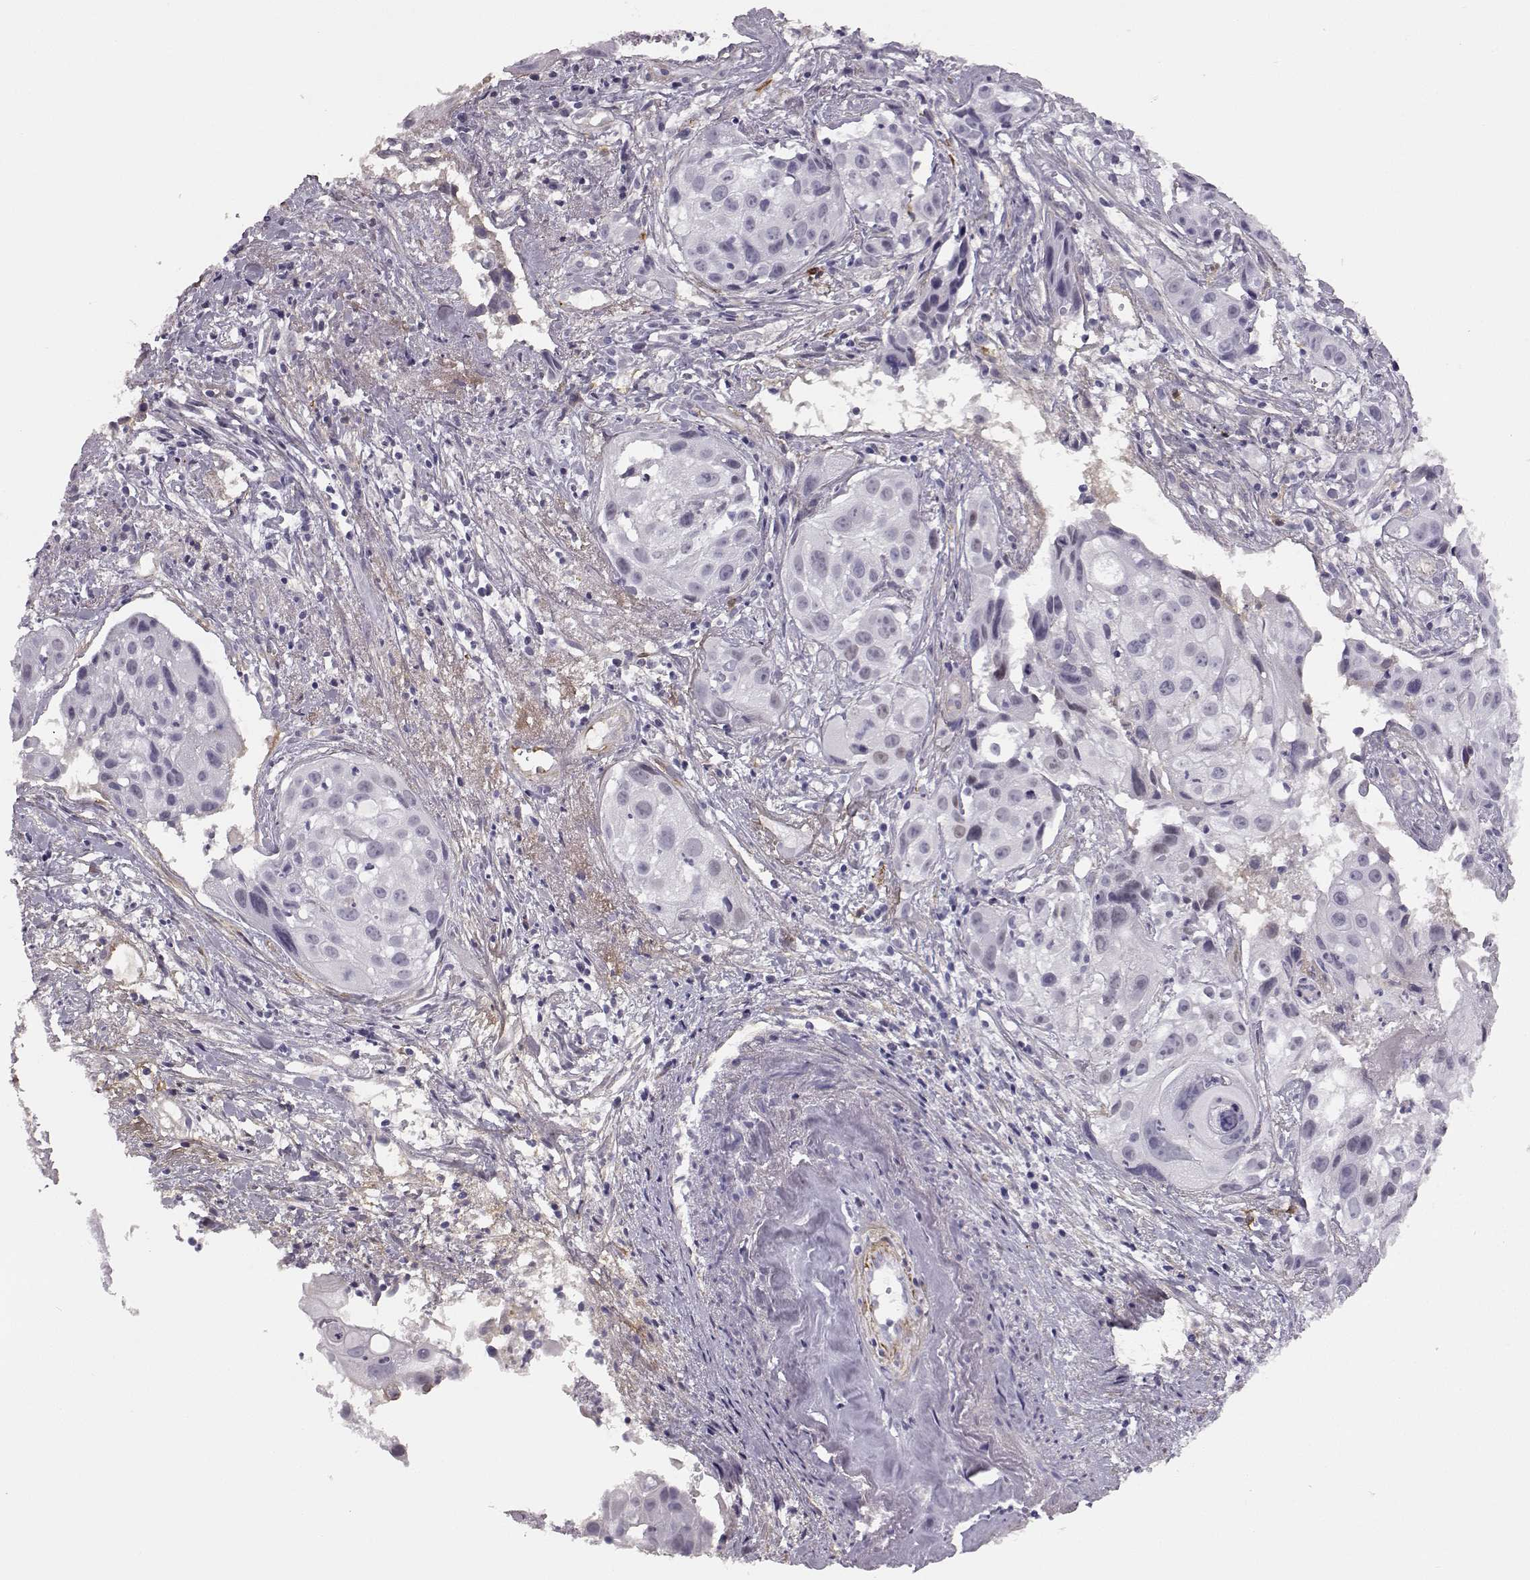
{"staining": {"intensity": "negative", "quantity": "none", "location": "none"}, "tissue": "cervical cancer", "cell_type": "Tumor cells", "image_type": "cancer", "snomed": [{"axis": "morphology", "description": "Squamous cell carcinoma, NOS"}, {"axis": "topography", "description": "Cervix"}], "caption": "The micrograph reveals no staining of tumor cells in cervical cancer. (DAB IHC with hematoxylin counter stain).", "gene": "TRIM69", "patient": {"sex": "female", "age": 53}}